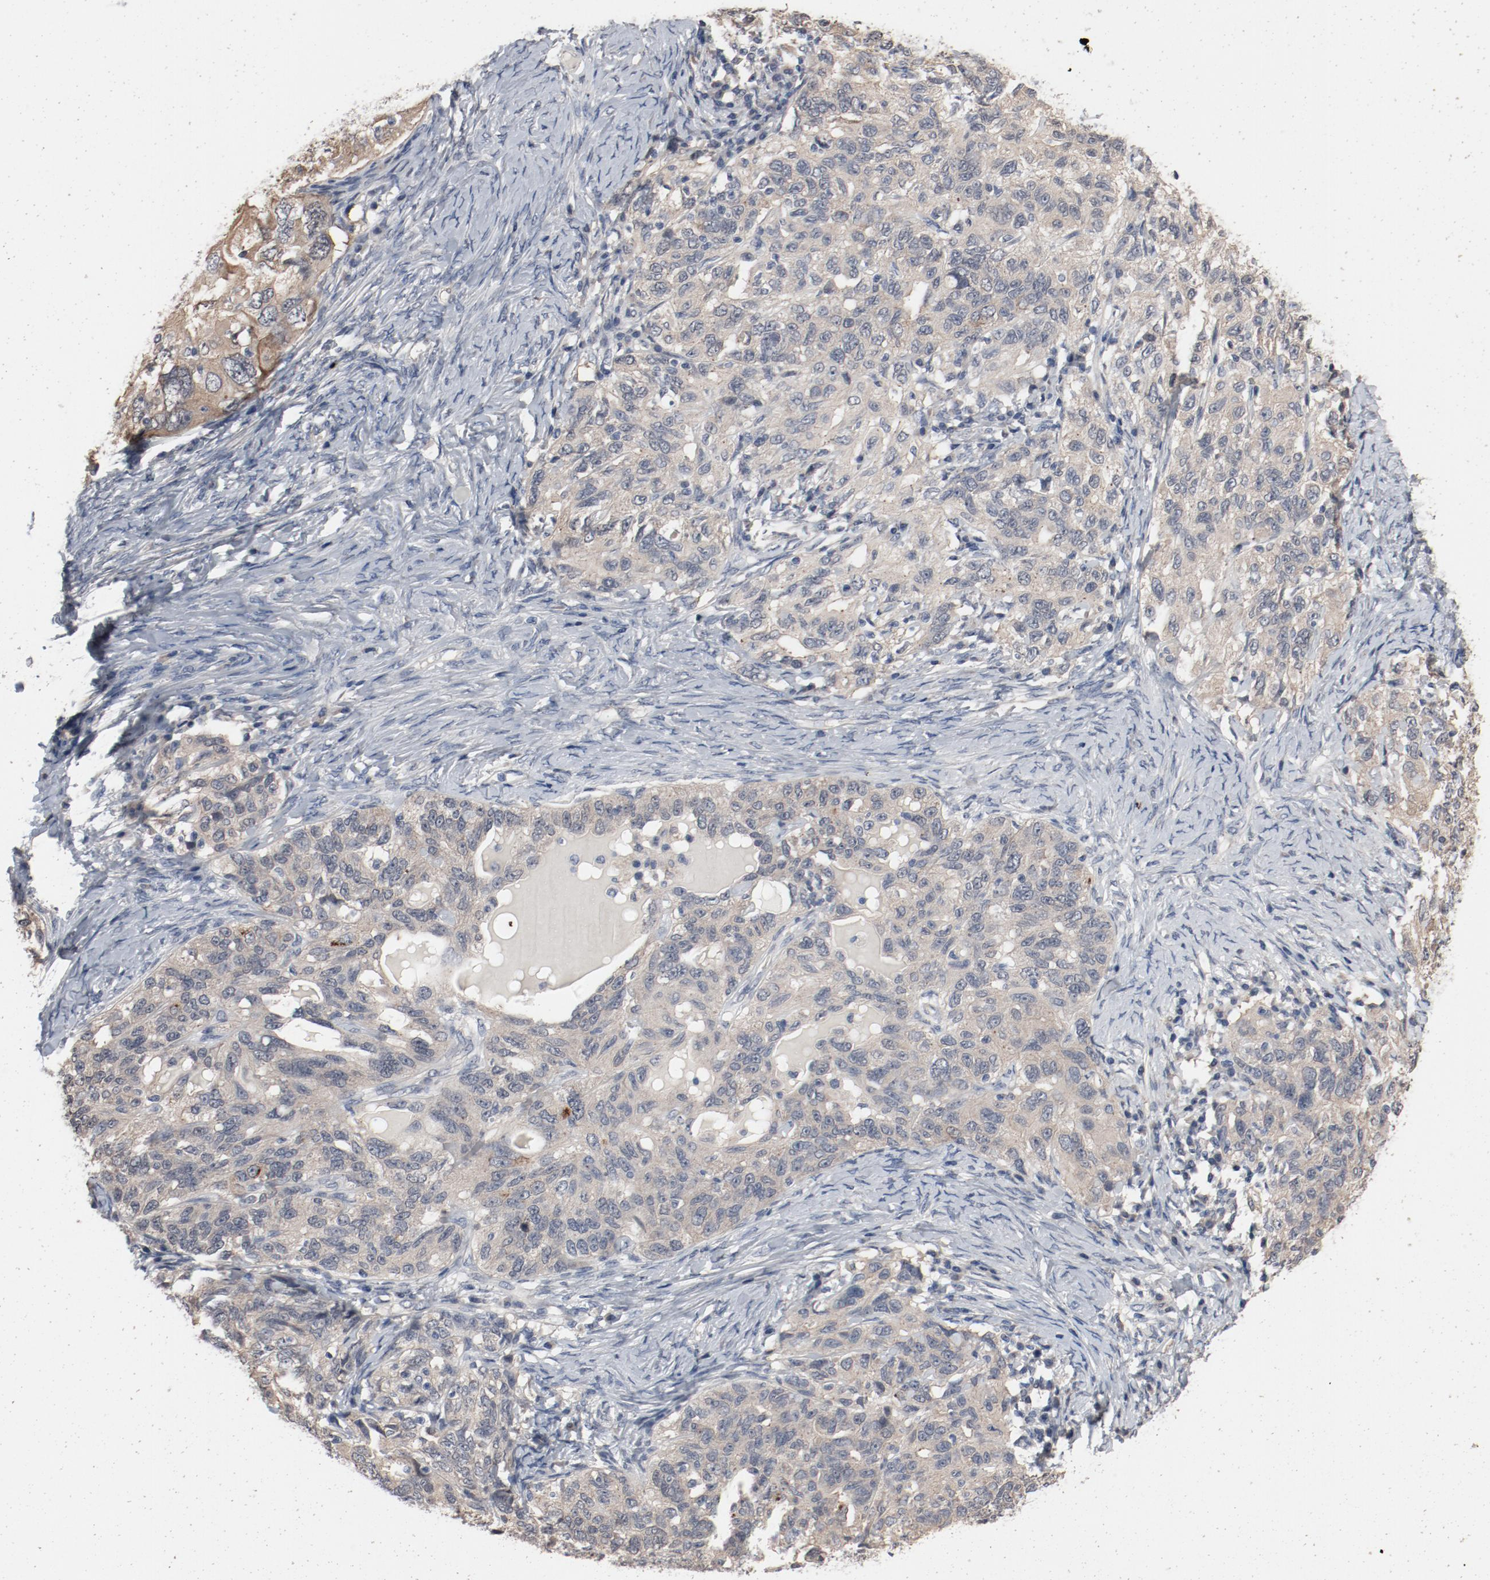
{"staining": {"intensity": "weak", "quantity": ">75%", "location": "cytoplasmic/membranous"}, "tissue": "ovarian cancer", "cell_type": "Tumor cells", "image_type": "cancer", "snomed": [{"axis": "morphology", "description": "Cystadenocarcinoma, serous, NOS"}, {"axis": "topography", "description": "Ovary"}], "caption": "Ovarian cancer (serous cystadenocarcinoma) stained with a brown dye reveals weak cytoplasmic/membranous positive positivity in approximately >75% of tumor cells.", "gene": "DNAL4", "patient": {"sex": "female", "age": 82}}